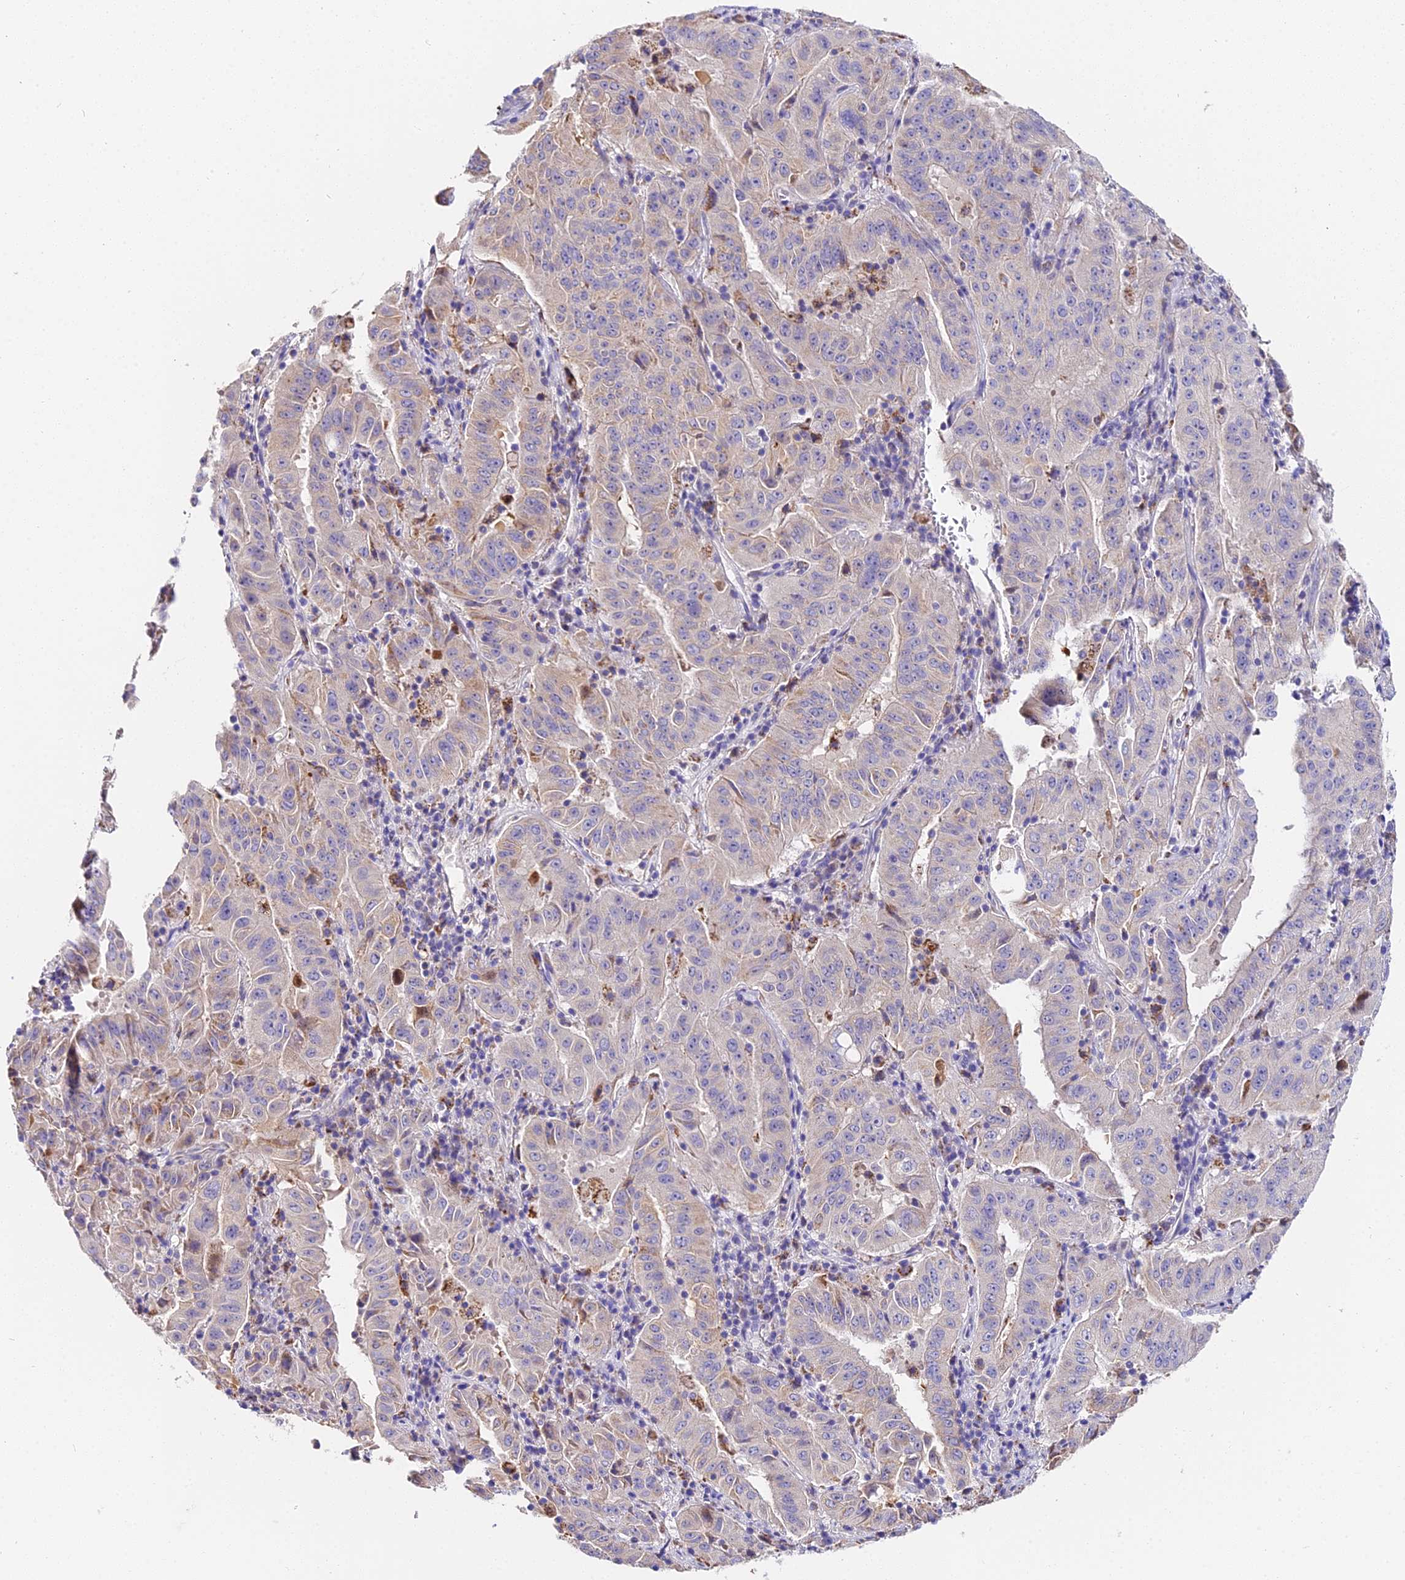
{"staining": {"intensity": "negative", "quantity": "none", "location": "none"}, "tissue": "pancreatic cancer", "cell_type": "Tumor cells", "image_type": "cancer", "snomed": [{"axis": "morphology", "description": "Adenocarcinoma, NOS"}, {"axis": "topography", "description": "Pancreas"}], "caption": "Micrograph shows no protein positivity in tumor cells of pancreatic cancer (adenocarcinoma) tissue.", "gene": "LYPD6", "patient": {"sex": "male", "age": 63}}